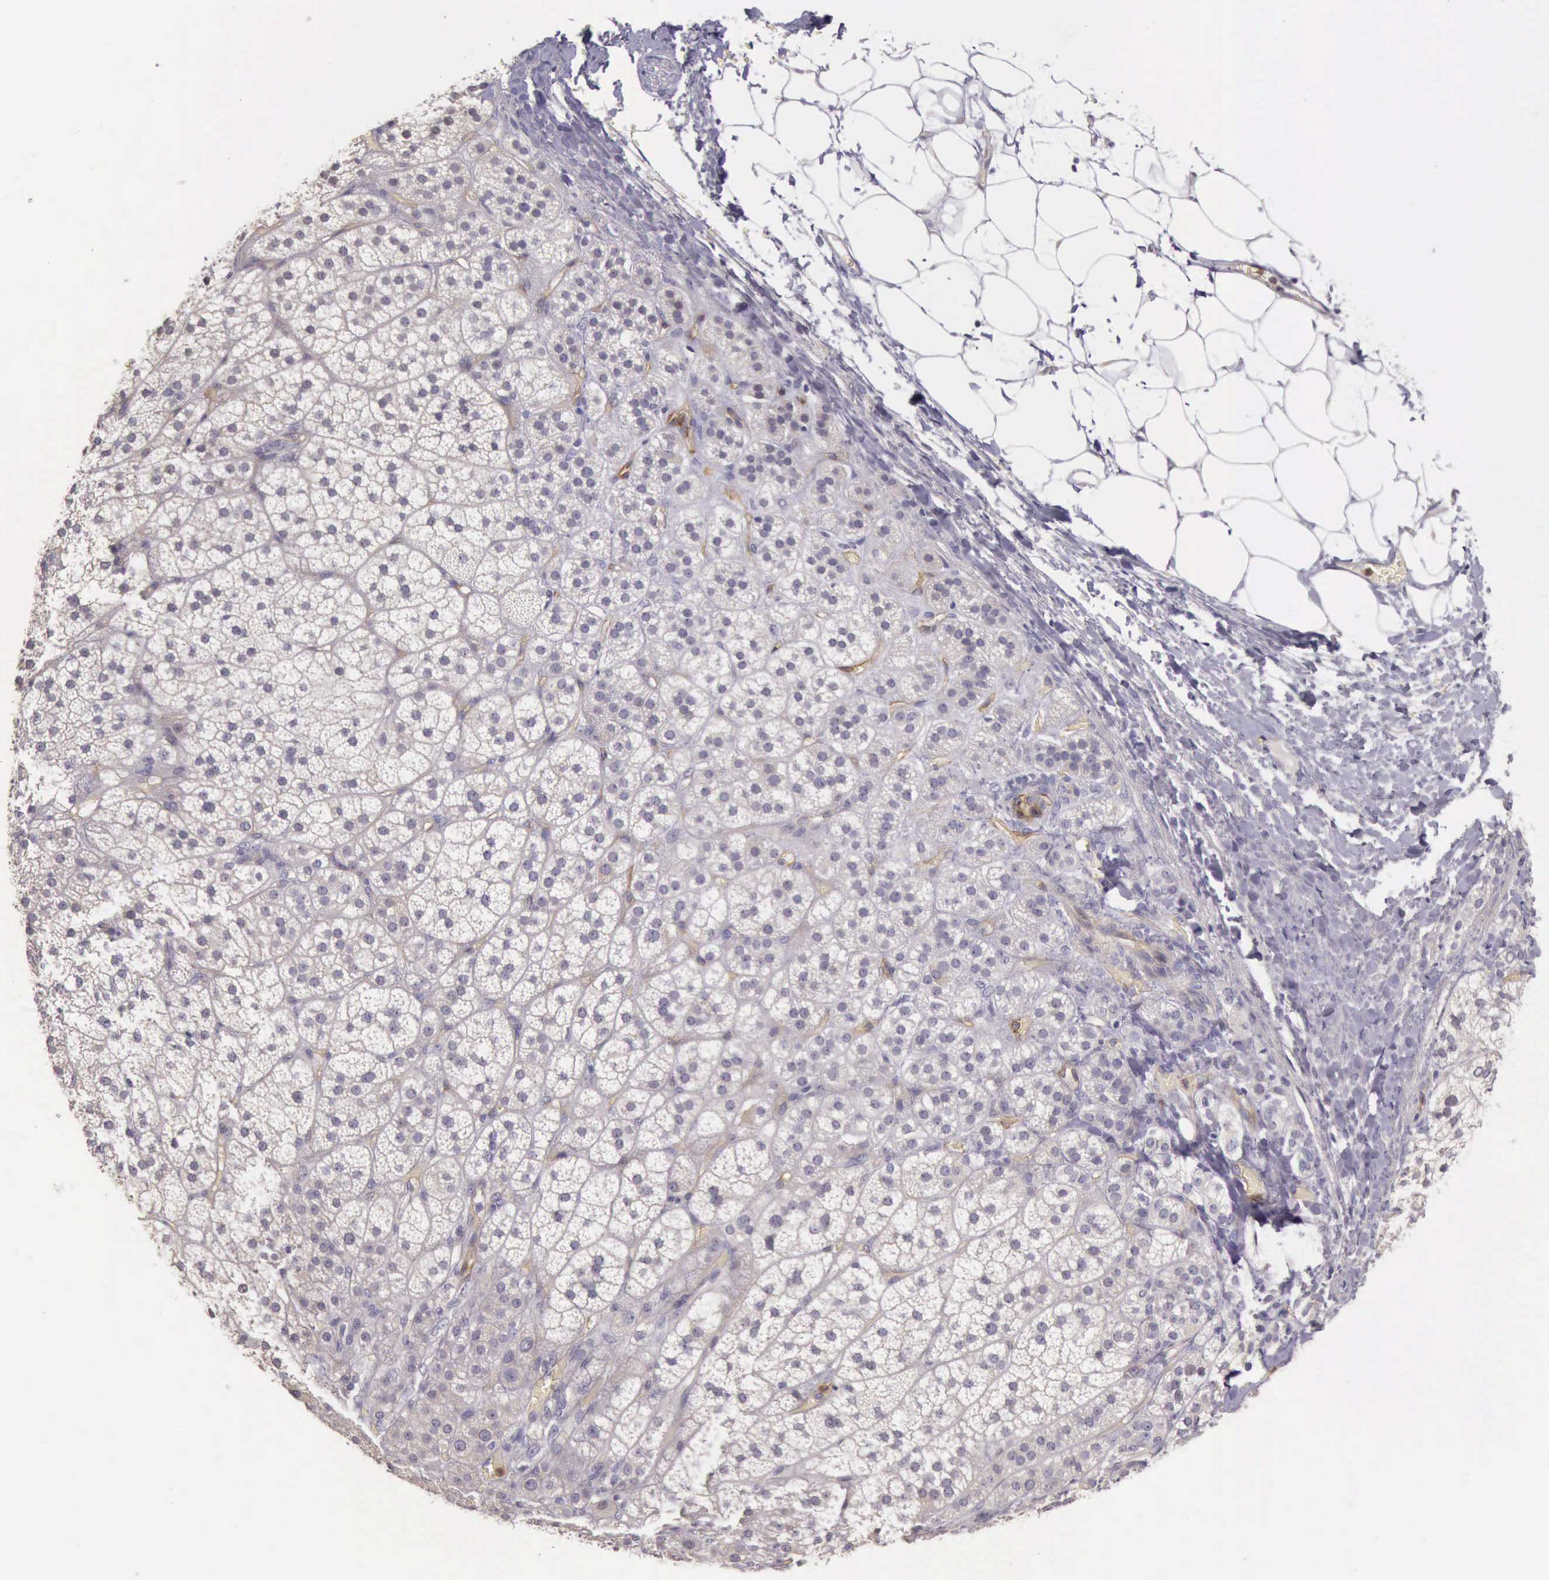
{"staining": {"intensity": "weak", "quantity": "<25%", "location": "cytoplasmic/membranous"}, "tissue": "adrenal gland", "cell_type": "Glandular cells", "image_type": "normal", "snomed": [{"axis": "morphology", "description": "Normal tissue, NOS"}, {"axis": "topography", "description": "Adrenal gland"}], "caption": "IHC of unremarkable adrenal gland displays no positivity in glandular cells.", "gene": "TCEANC", "patient": {"sex": "female", "age": 60}}